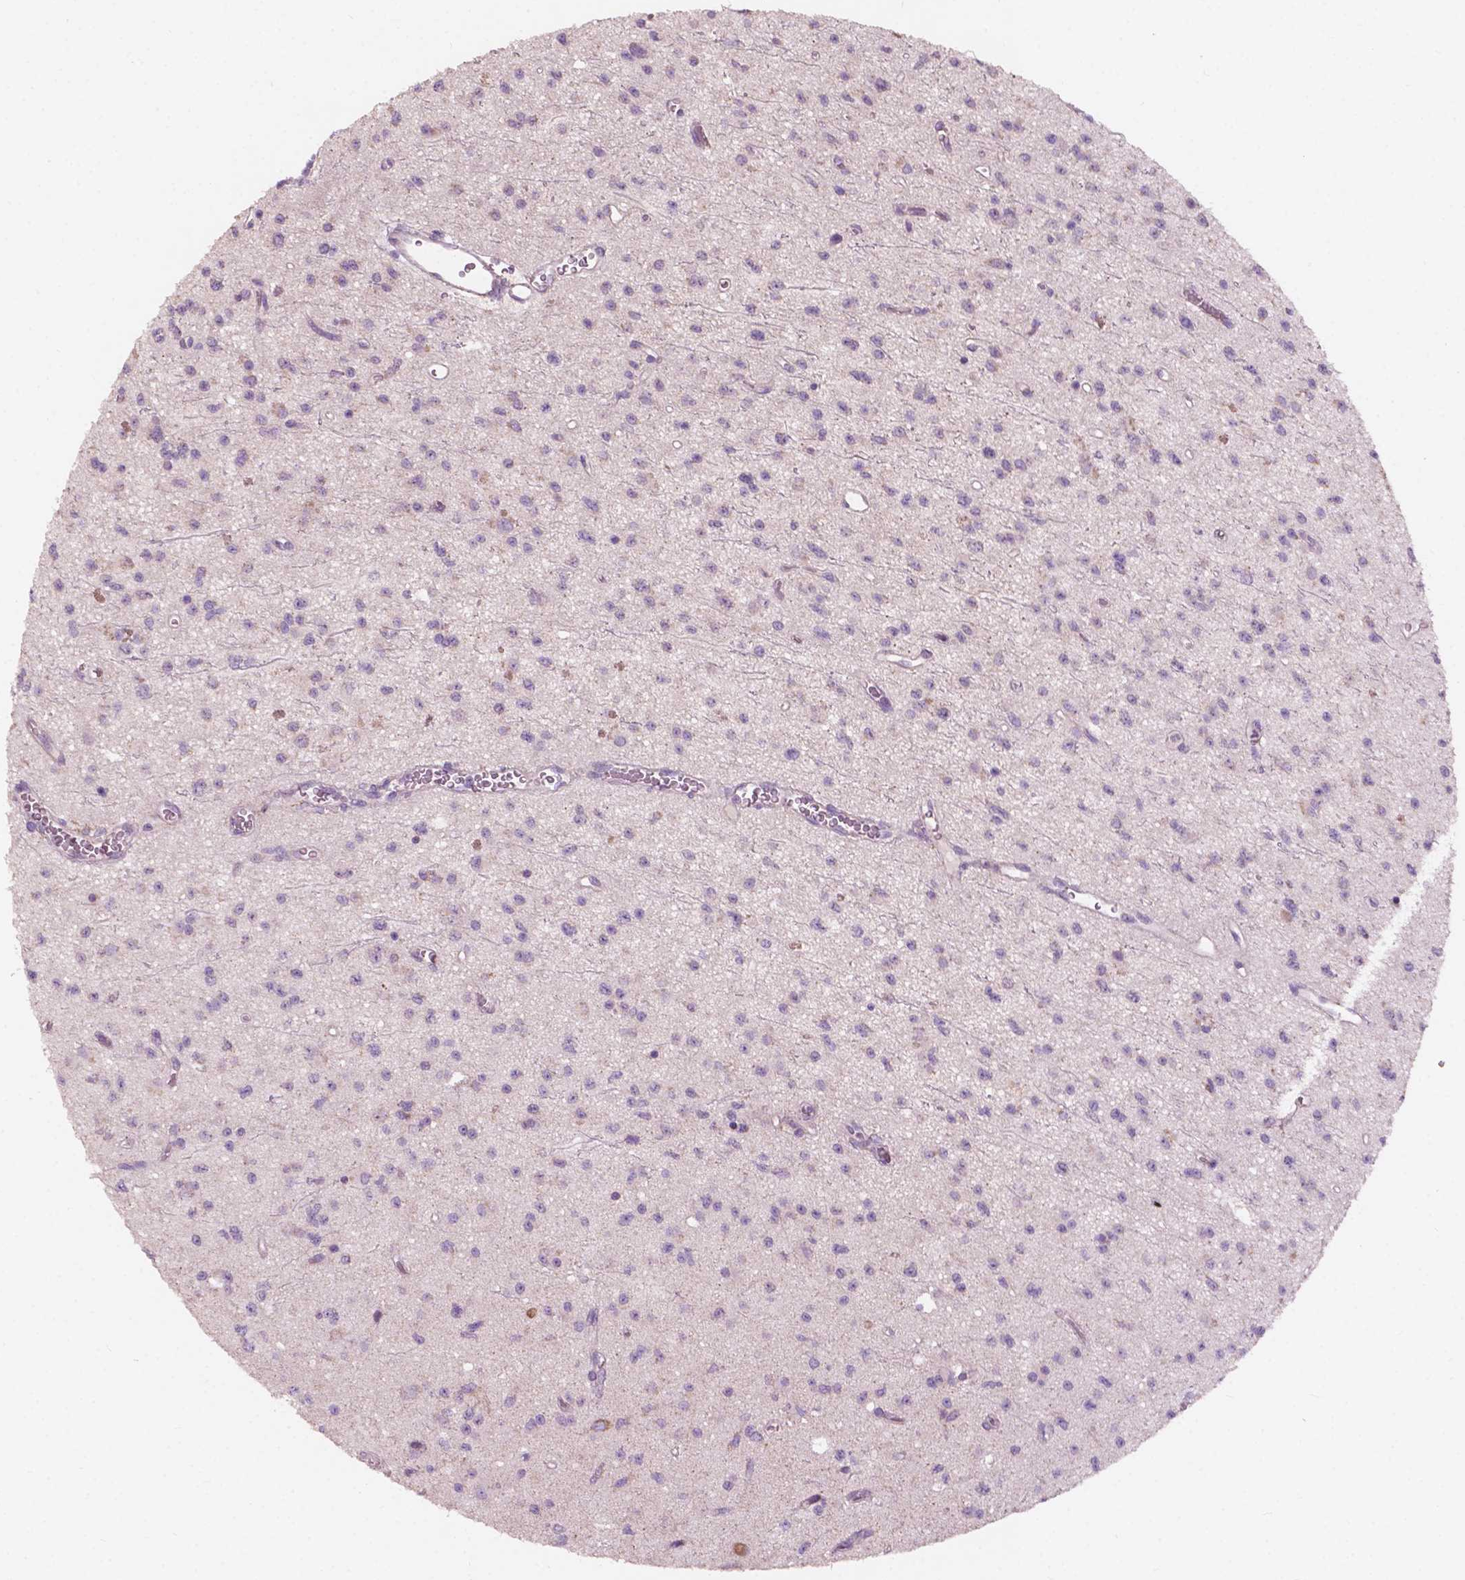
{"staining": {"intensity": "negative", "quantity": "none", "location": "none"}, "tissue": "glioma", "cell_type": "Tumor cells", "image_type": "cancer", "snomed": [{"axis": "morphology", "description": "Glioma, malignant, Low grade"}, {"axis": "topography", "description": "Brain"}], "caption": "A high-resolution micrograph shows IHC staining of glioma, which shows no significant staining in tumor cells. (DAB immunohistochemistry (IHC) with hematoxylin counter stain).", "gene": "NDUFS1", "patient": {"sex": "female", "age": 45}}